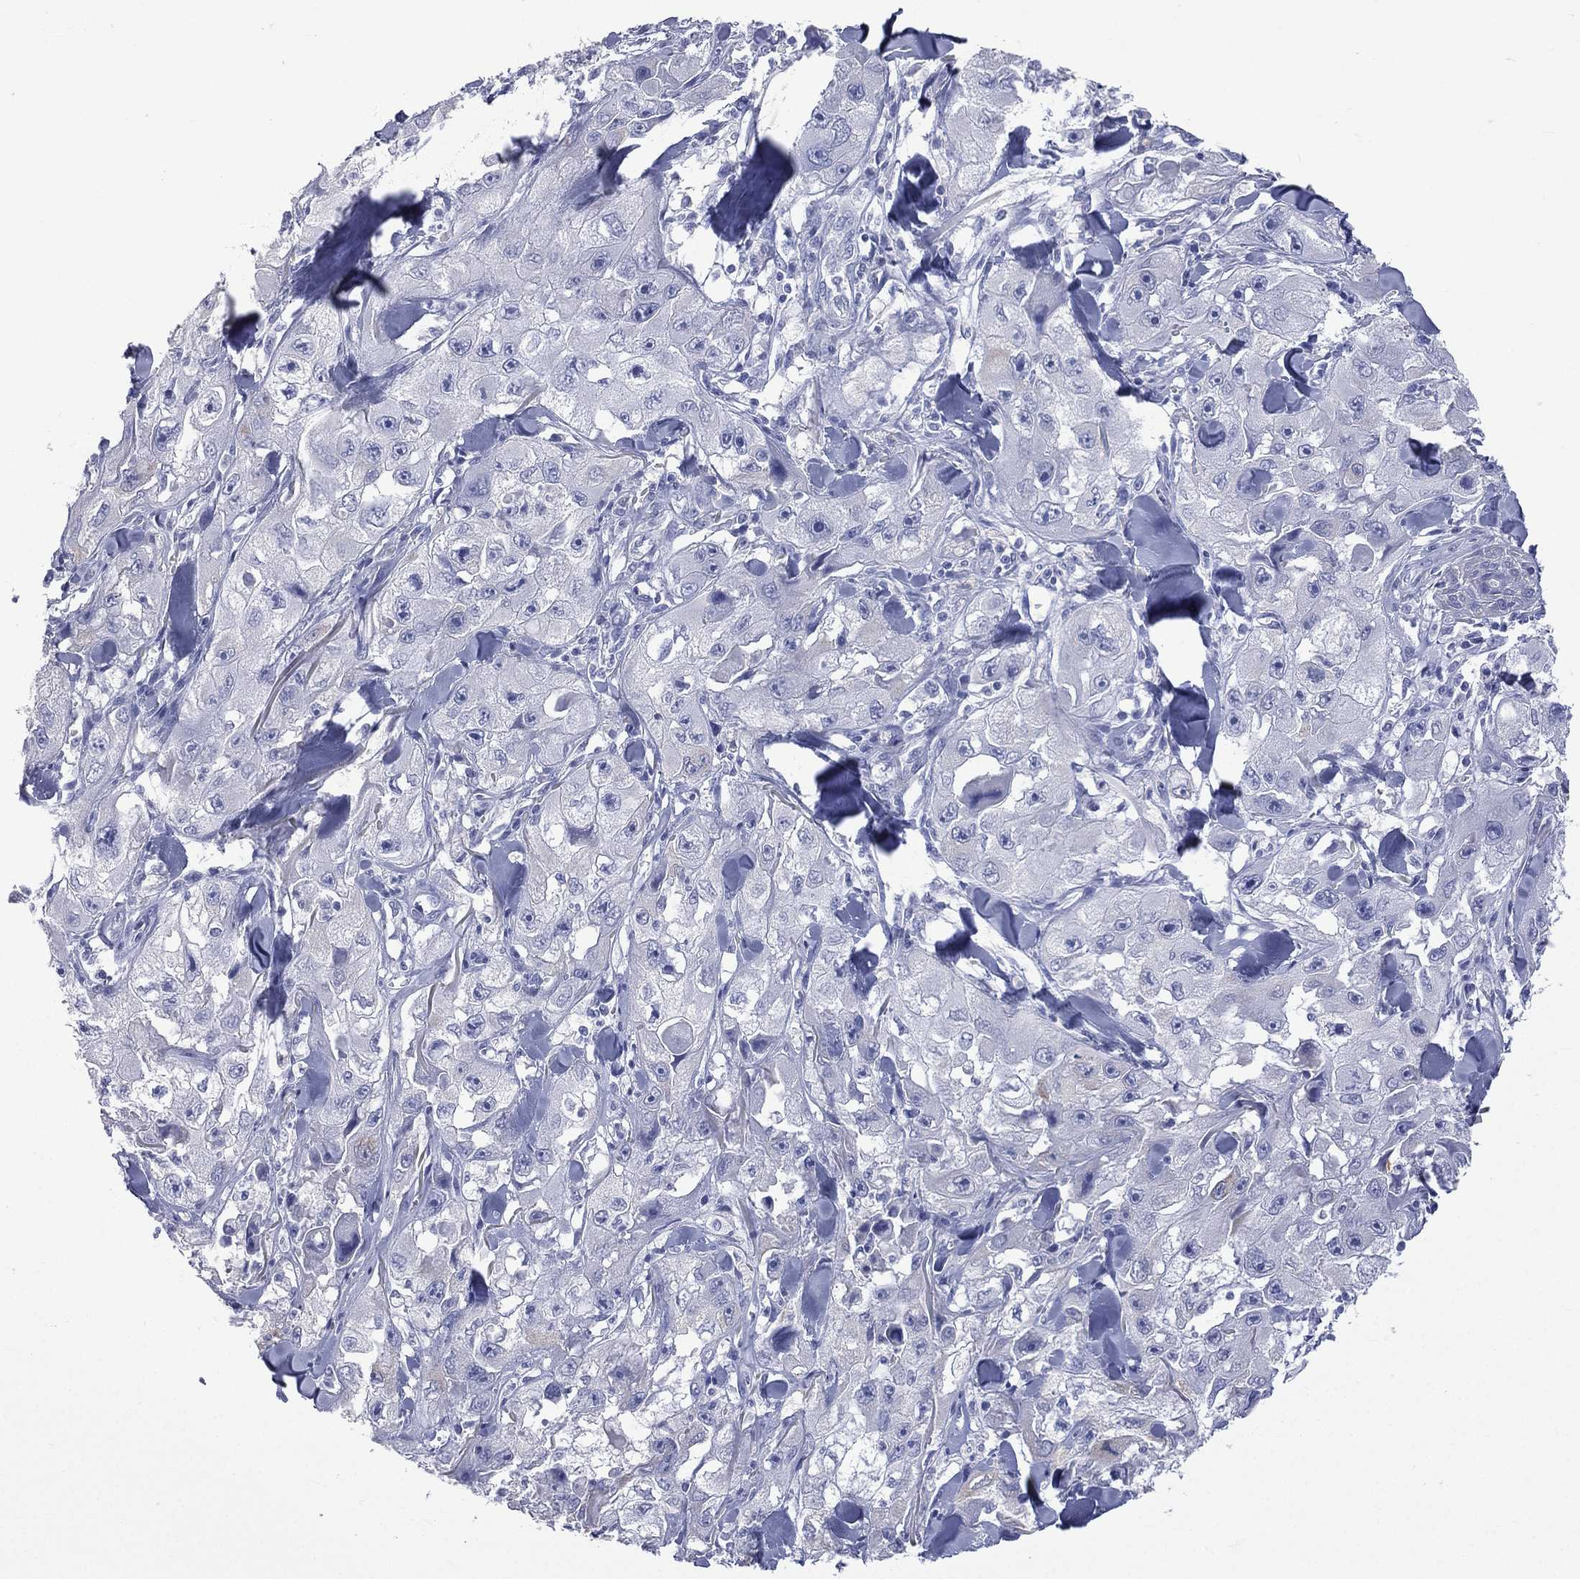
{"staining": {"intensity": "moderate", "quantity": "<25%", "location": "cytoplasmic/membranous"}, "tissue": "skin cancer", "cell_type": "Tumor cells", "image_type": "cancer", "snomed": [{"axis": "morphology", "description": "Squamous cell carcinoma, NOS"}, {"axis": "topography", "description": "Skin"}, {"axis": "topography", "description": "Subcutis"}], "caption": "Squamous cell carcinoma (skin) was stained to show a protein in brown. There is low levels of moderate cytoplasmic/membranous expression in approximately <25% of tumor cells.", "gene": "CES2", "patient": {"sex": "male", "age": 73}}